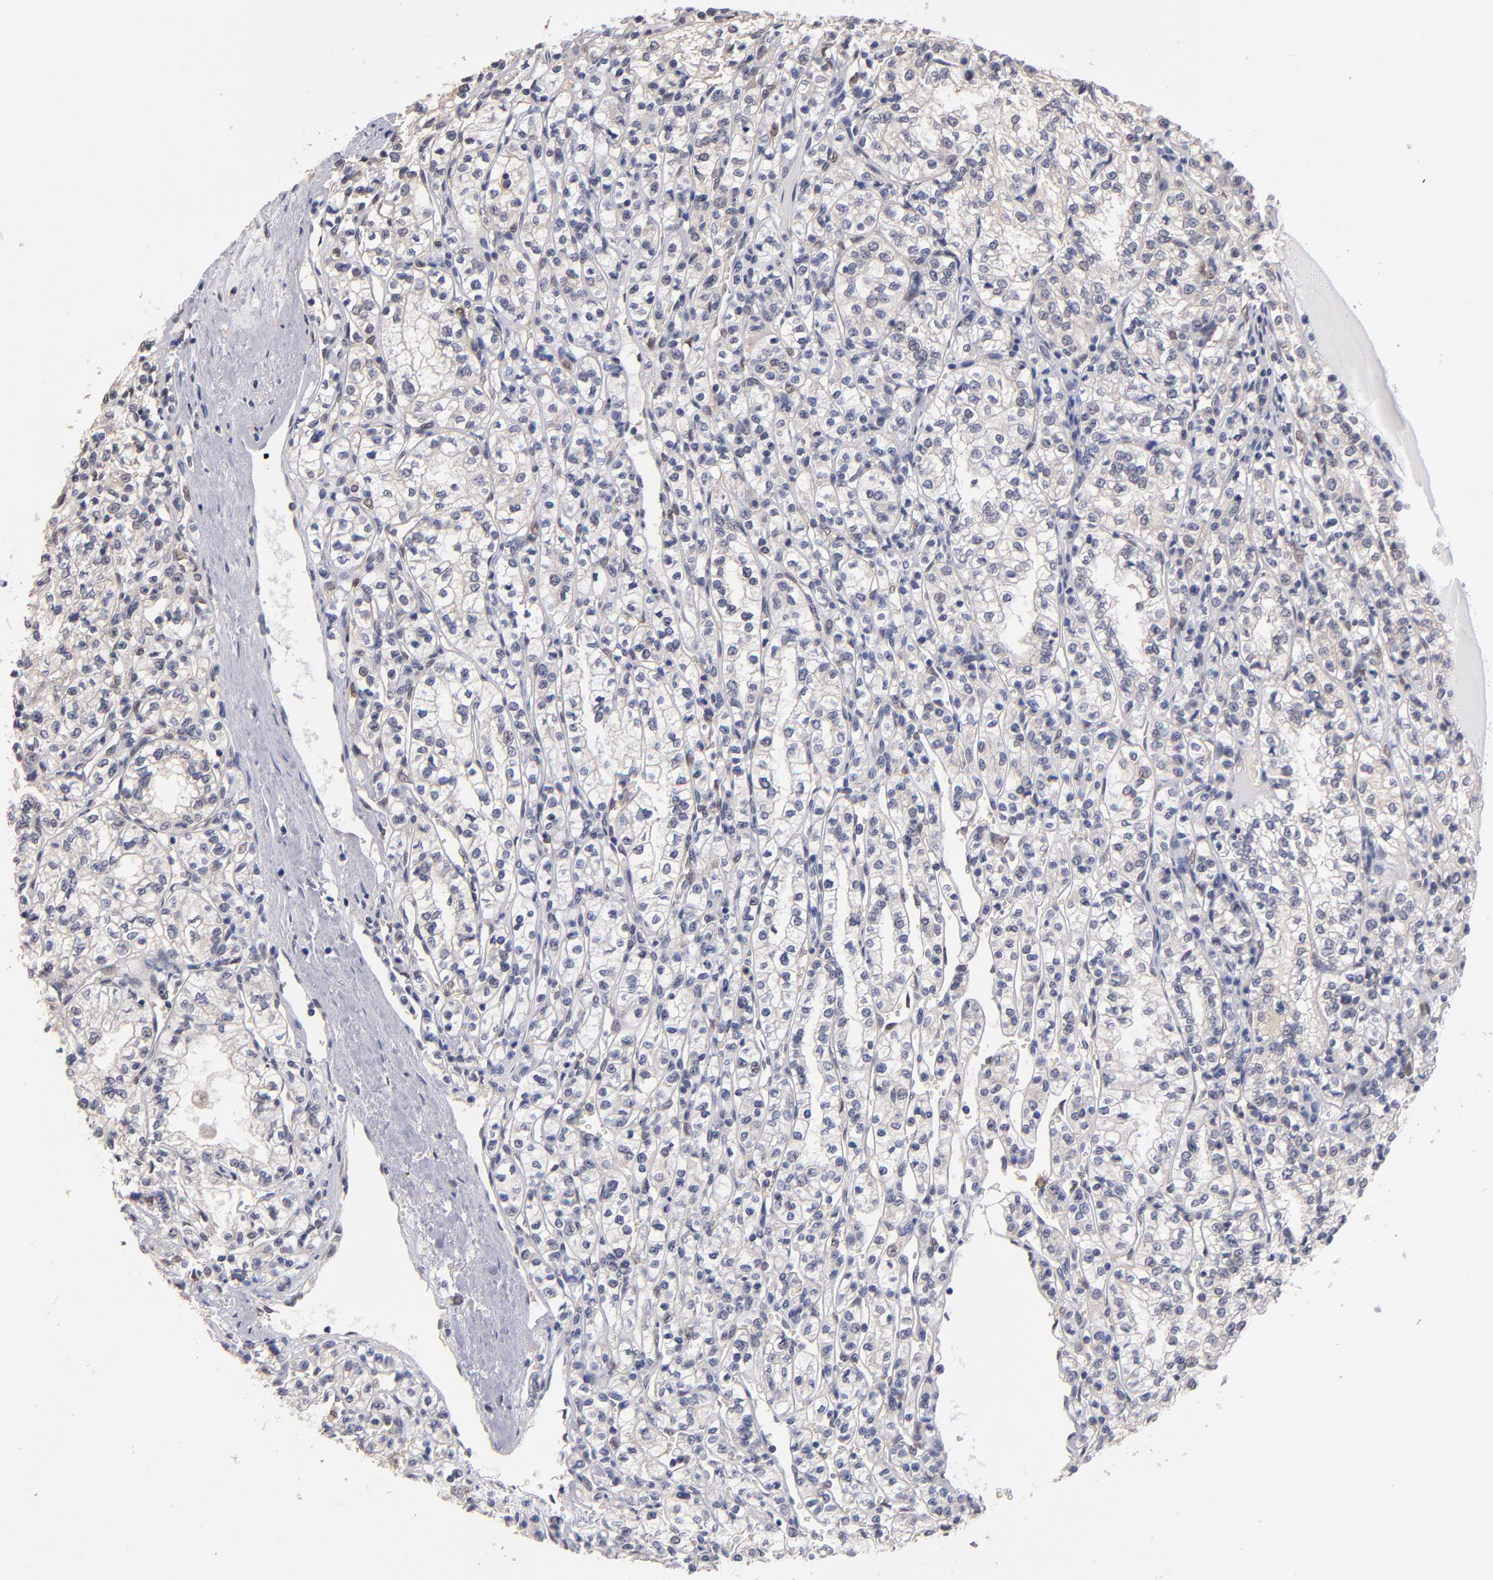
{"staining": {"intensity": "negative", "quantity": "none", "location": "none"}, "tissue": "renal cancer", "cell_type": "Tumor cells", "image_type": "cancer", "snomed": [{"axis": "morphology", "description": "Adenocarcinoma, NOS"}, {"axis": "topography", "description": "Kidney"}], "caption": "Immunohistochemistry (IHC) of human renal cancer demonstrates no staining in tumor cells.", "gene": "PSMD10", "patient": {"sex": "male", "age": 61}}